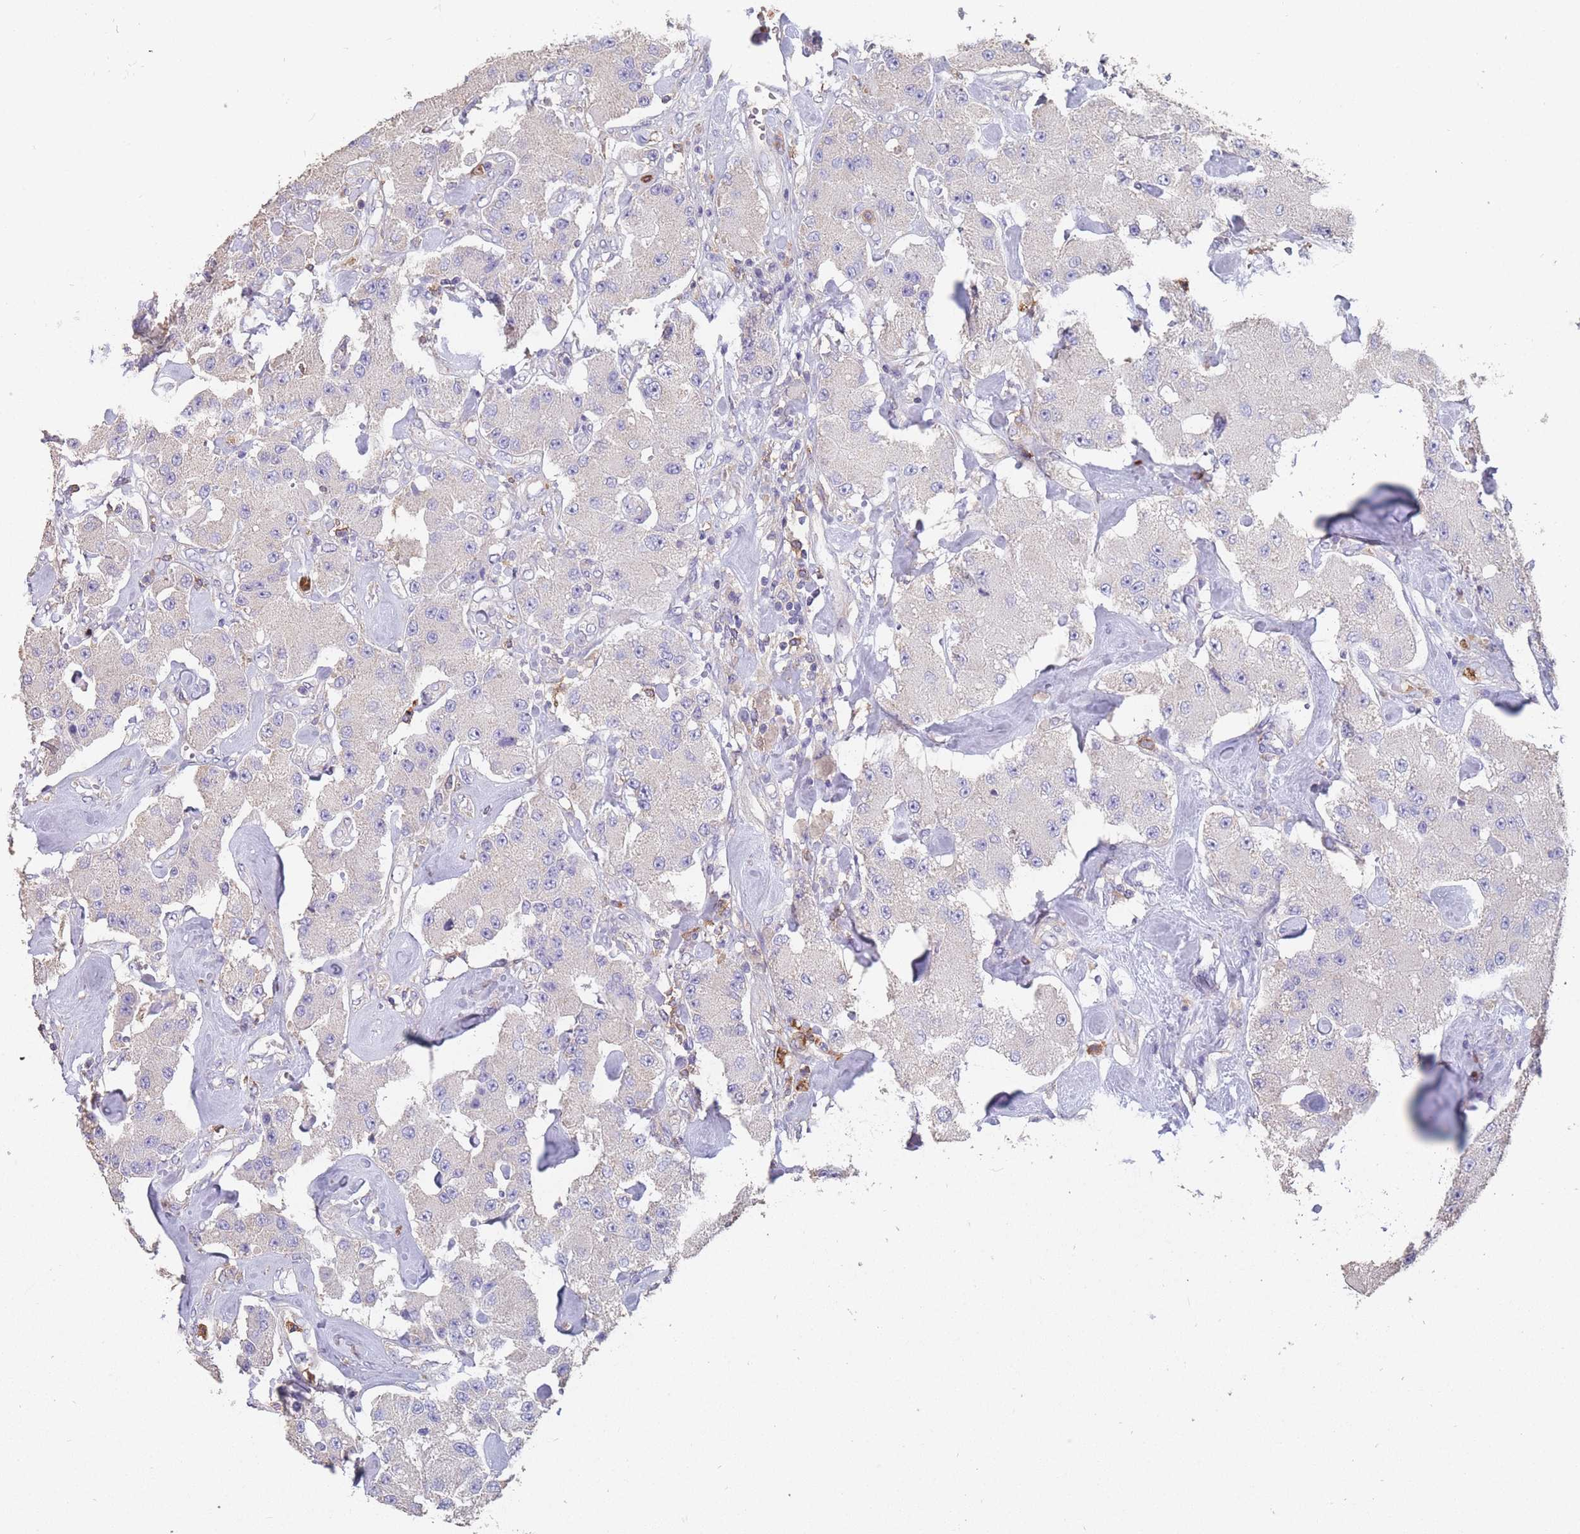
{"staining": {"intensity": "negative", "quantity": "none", "location": "none"}, "tissue": "carcinoid", "cell_type": "Tumor cells", "image_type": "cancer", "snomed": [{"axis": "morphology", "description": "Carcinoid, malignant, NOS"}, {"axis": "topography", "description": "Pancreas"}], "caption": "Human carcinoid stained for a protein using IHC exhibits no expression in tumor cells.", "gene": "CLEC12A", "patient": {"sex": "male", "age": 41}}